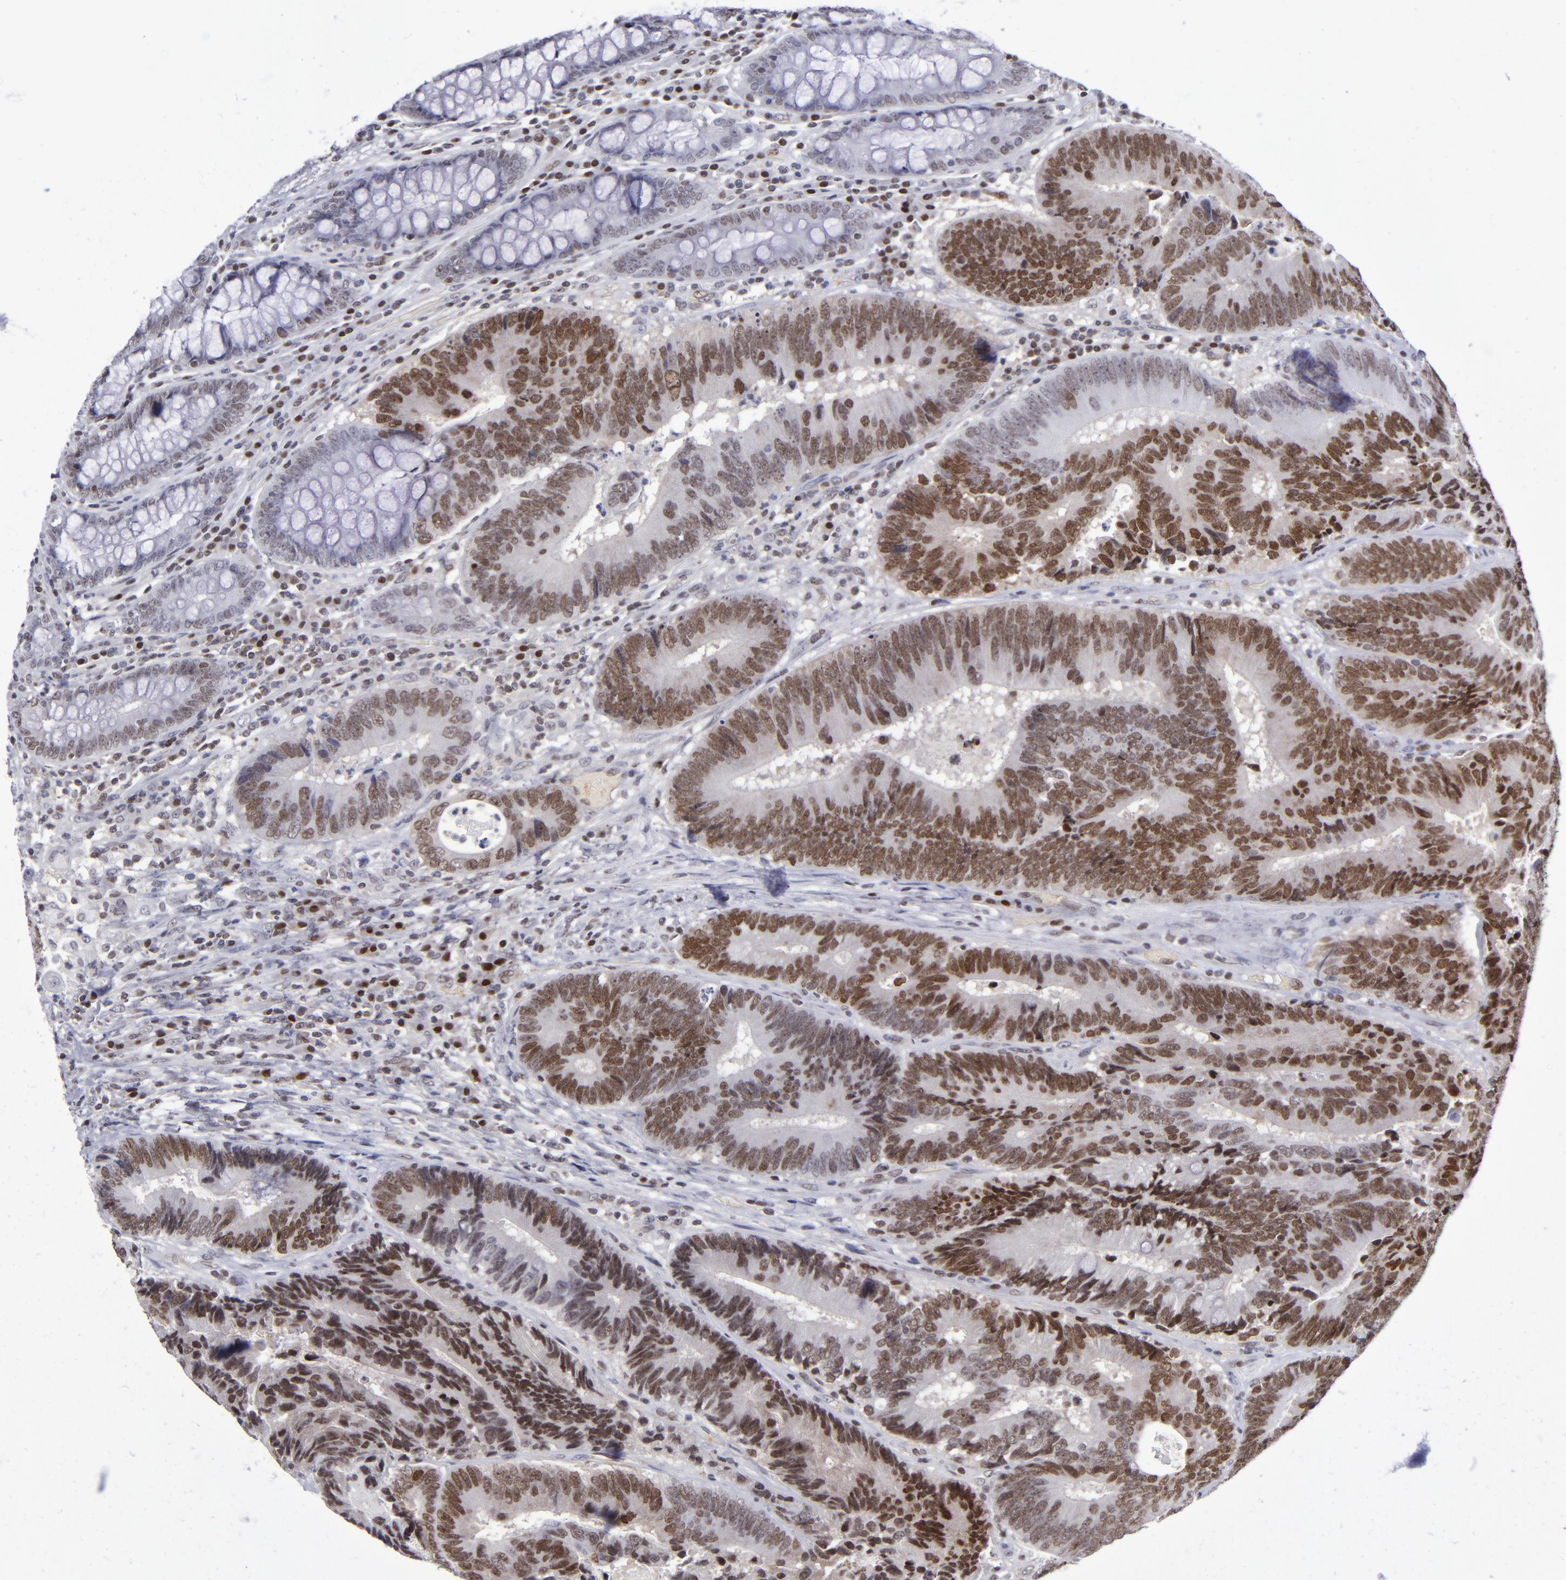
{"staining": {"intensity": "strong", "quantity": ">75%", "location": "nuclear"}, "tissue": "colorectal cancer", "cell_type": "Tumor cells", "image_type": "cancer", "snomed": [{"axis": "morphology", "description": "Normal tissue, NOS"}, {"axis": "morphology", "description": "Adenocarcinoma, NOS"}, {"axis": "topography", "description": "Colon"}], "caption": "Immunohistochemical staining of human colorectal cancer (adenocarcinoma) exhibits strong nuclear protein expression in about >75% of tumor cells.", "gene": "MGMT", "patient": {"sex": "female", "age": 78}}